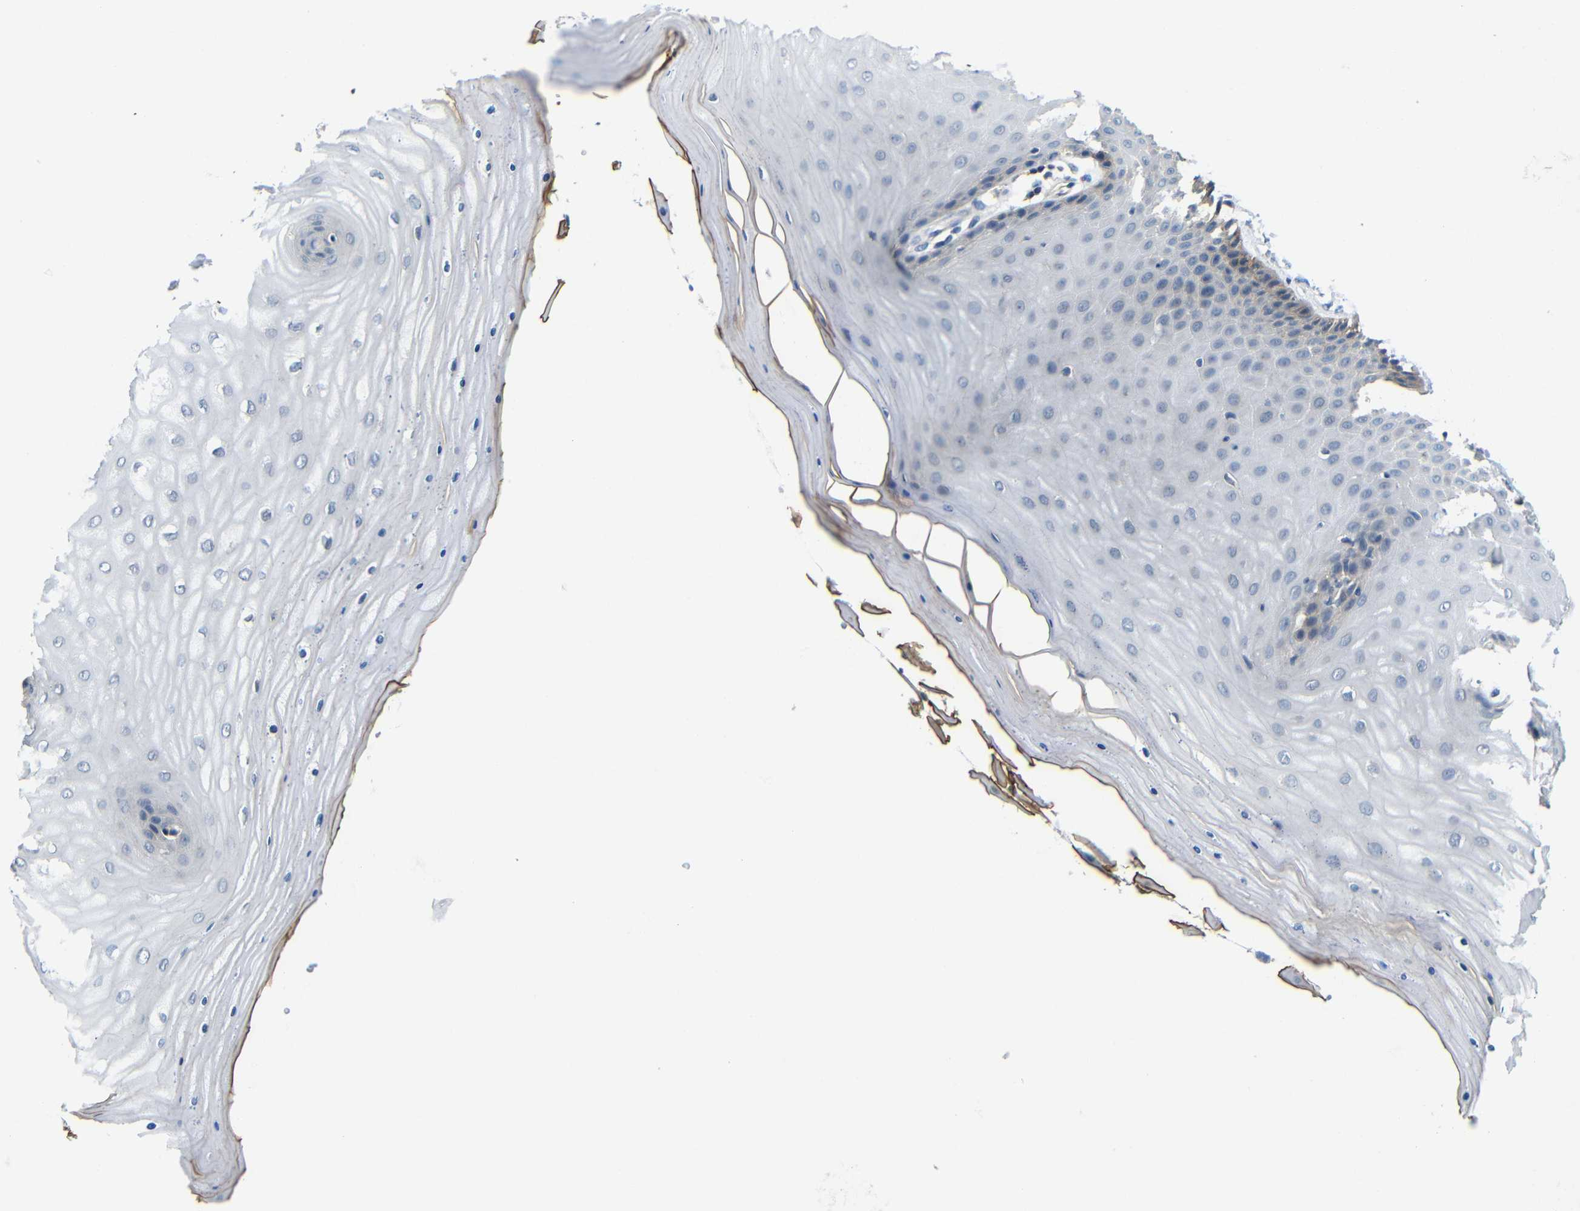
{"staining": {"intensity": "strong", "quantity": "<25%", "location": "cytoplasmic/membranous"}, "tissue": "cervix", "cell_type": "Squamous epithelial cells", "image_type": "normal", "snomed": [{"axis": "morphology", "description": "Normal tissue, NOS"}, {"axis": "topography", "description": "Cervix"}], "caption": "This is a histology image of IHC staining of unremarkable cervix, which shows strong expression in the cytoplasmic/membranous of squamous epithelial cells.", "gene": "ZNF90", "patient": {"sex": "female", "age": 55}}